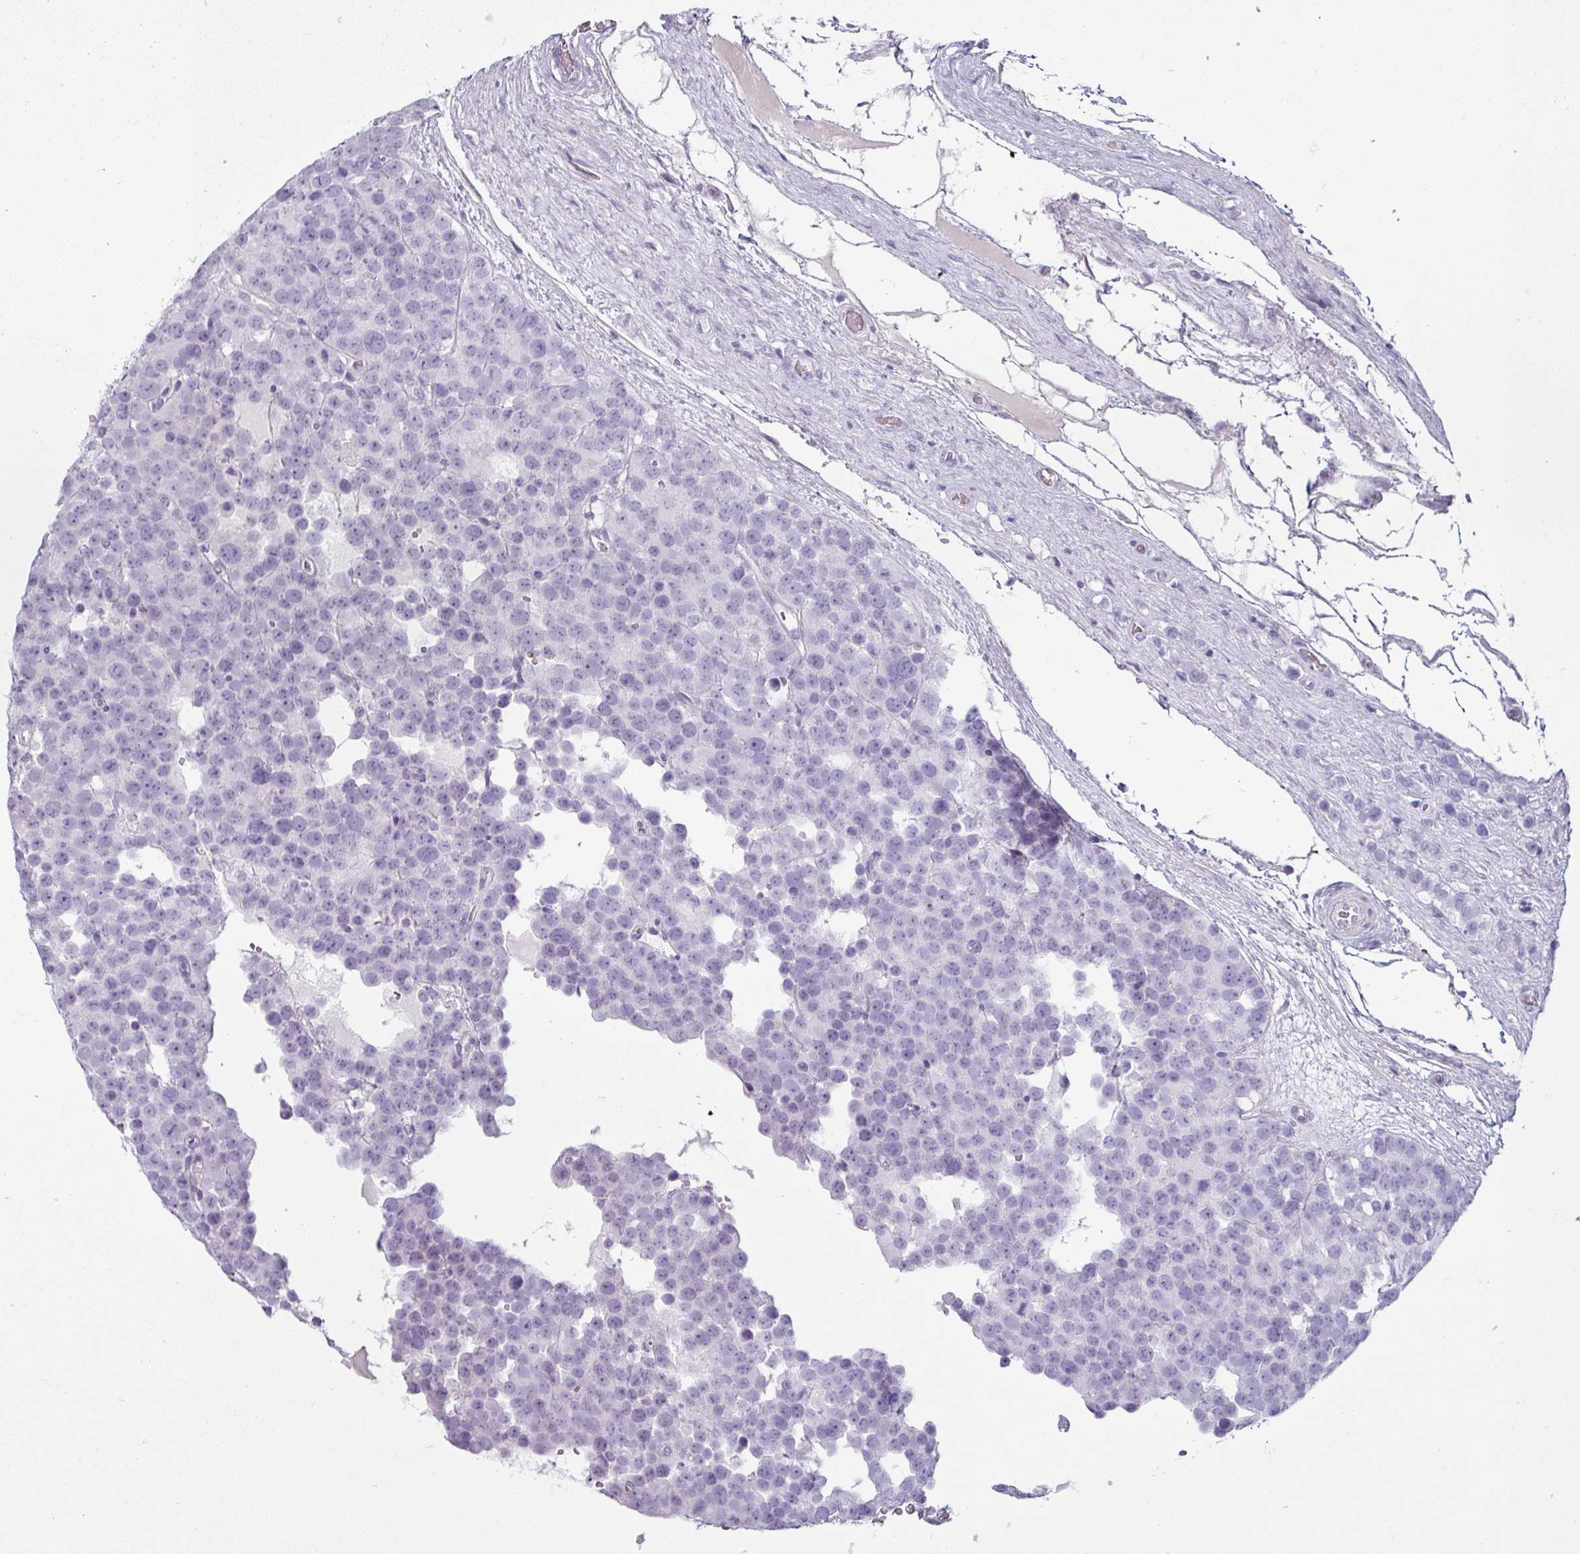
{"staining": {"intensity": "negative", "quantity": "none", "location": "none"}, "tissue": "testis cancer", "cell_type": "Tumor cells", "image_type": "cancer", "snomed": [{"axis": "morphology", "description": "Seminoma, NOS"}, {"axis": "topography", "description": "Testis"}], "caption": "High magnification brightfield microscopy of seminoma (testis) stained with DAB (3,3'-diaminobenzidine) (brown) and counterstained with hematoxylin (blue): tumor cells show no significant staining. (DAB (3,3'-diaminobenzidine) immunohistochemistry with hematoxylin counter stain).", "gene": "CLCA1", "patient": {"sex": "male", "age": 71}}